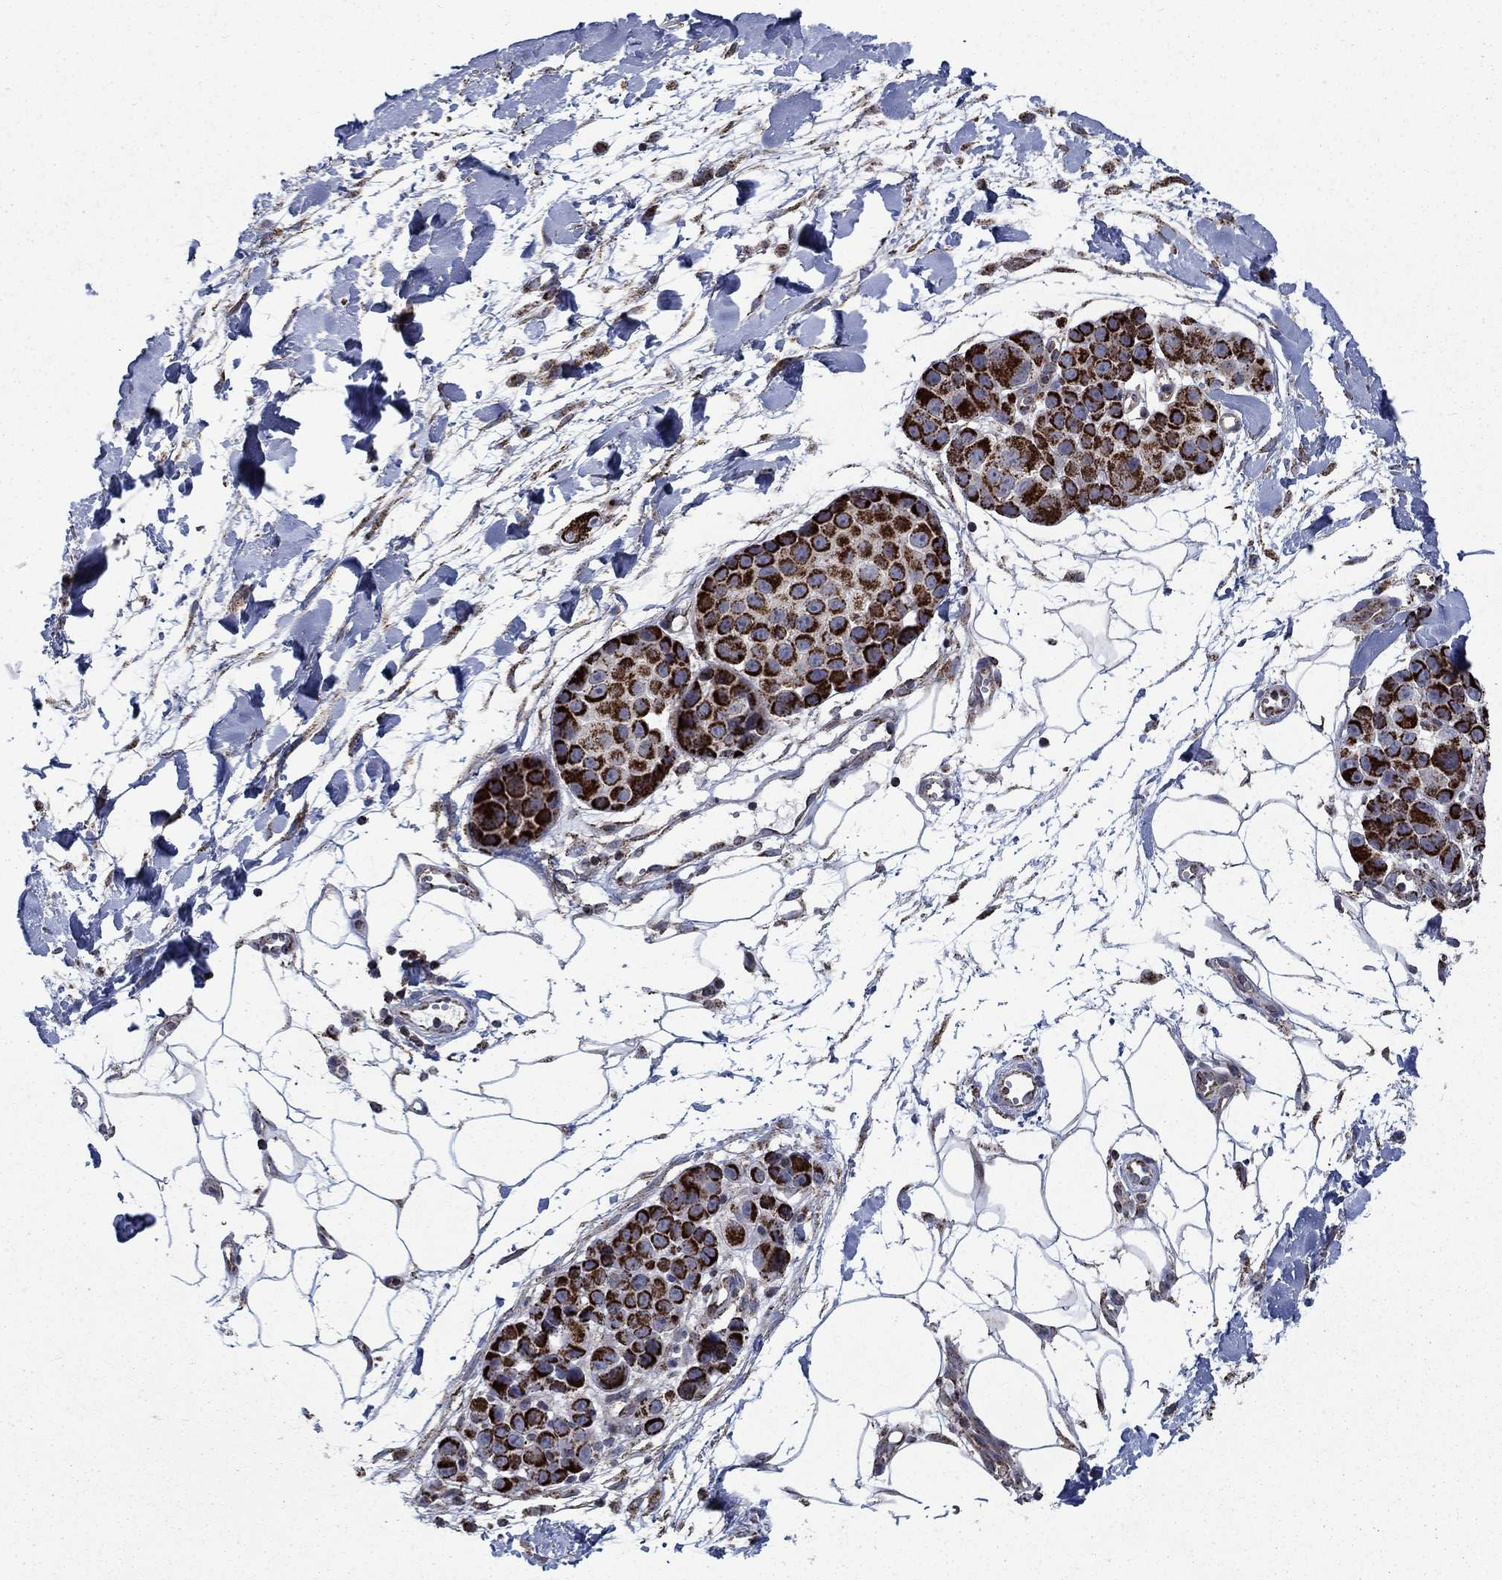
{"staining": {"intensity": "strong", "quantity": ">75%", "location": "cytoplasmic/membranous"}, "tissue": "melanoma", "cell_type": "Tumor cells", "image_type": "cancer", "snomed": [{"axis": "morphology", "description": "Malignant melanoma, NOS"}, {"axis": "topography", "description": "Skin"}], "caption": "IHC histopathology image of human malignant melanoma stained for a protein (brown), which shows high levels of strong cytoplasmic/membranous expression in about >75% of tumor cells.", "gene": "MOAP1", "patient": {"sex": "female", "age": 86}}